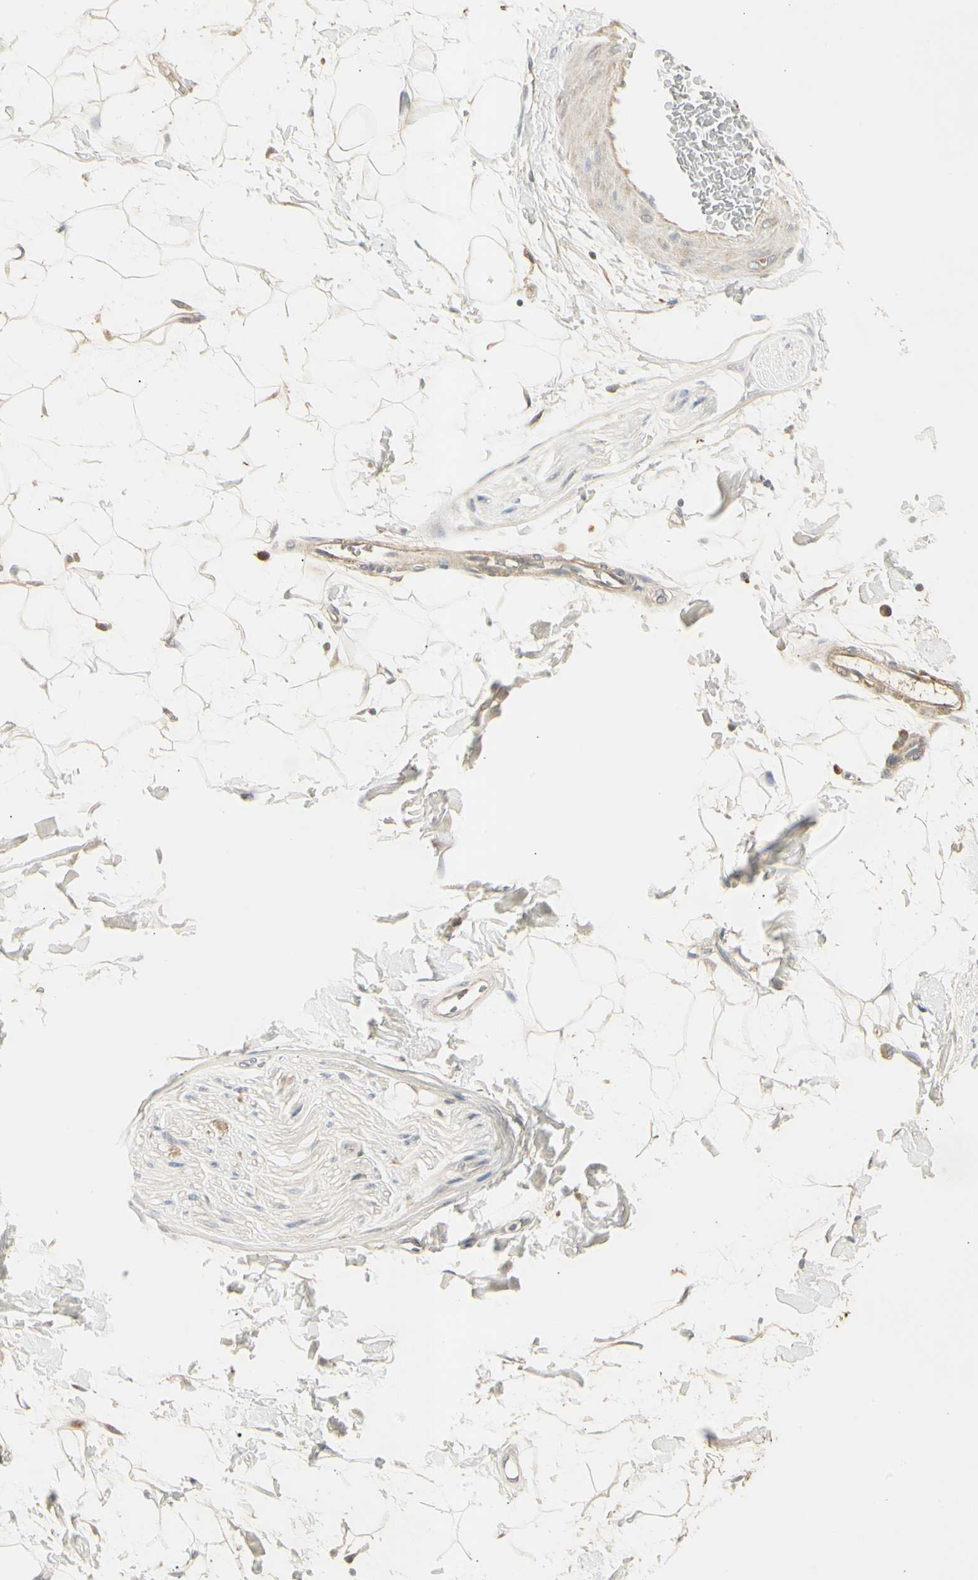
{"staining": {"intensity": "weak", "quantity": ">75%", "location": "cytoplasmic/membranous"}, "tissue": "adipose tissue", "cell_type": "Adipocytes", "image_type": "normal", "snomed": [{"axis": "morphology", "description": "Normal tissue, NOS"}, {"axis": "topography", "description": "Soft tissue"}], "caption": "IHC image of normal adipose tissue stained for a protein (brown), which displays low levels of weak cytoplasmic/membranous positivity in about >75% of adipocytes.", "gene": "SKIL", "patient": {"sex": "male", "age": 72}}